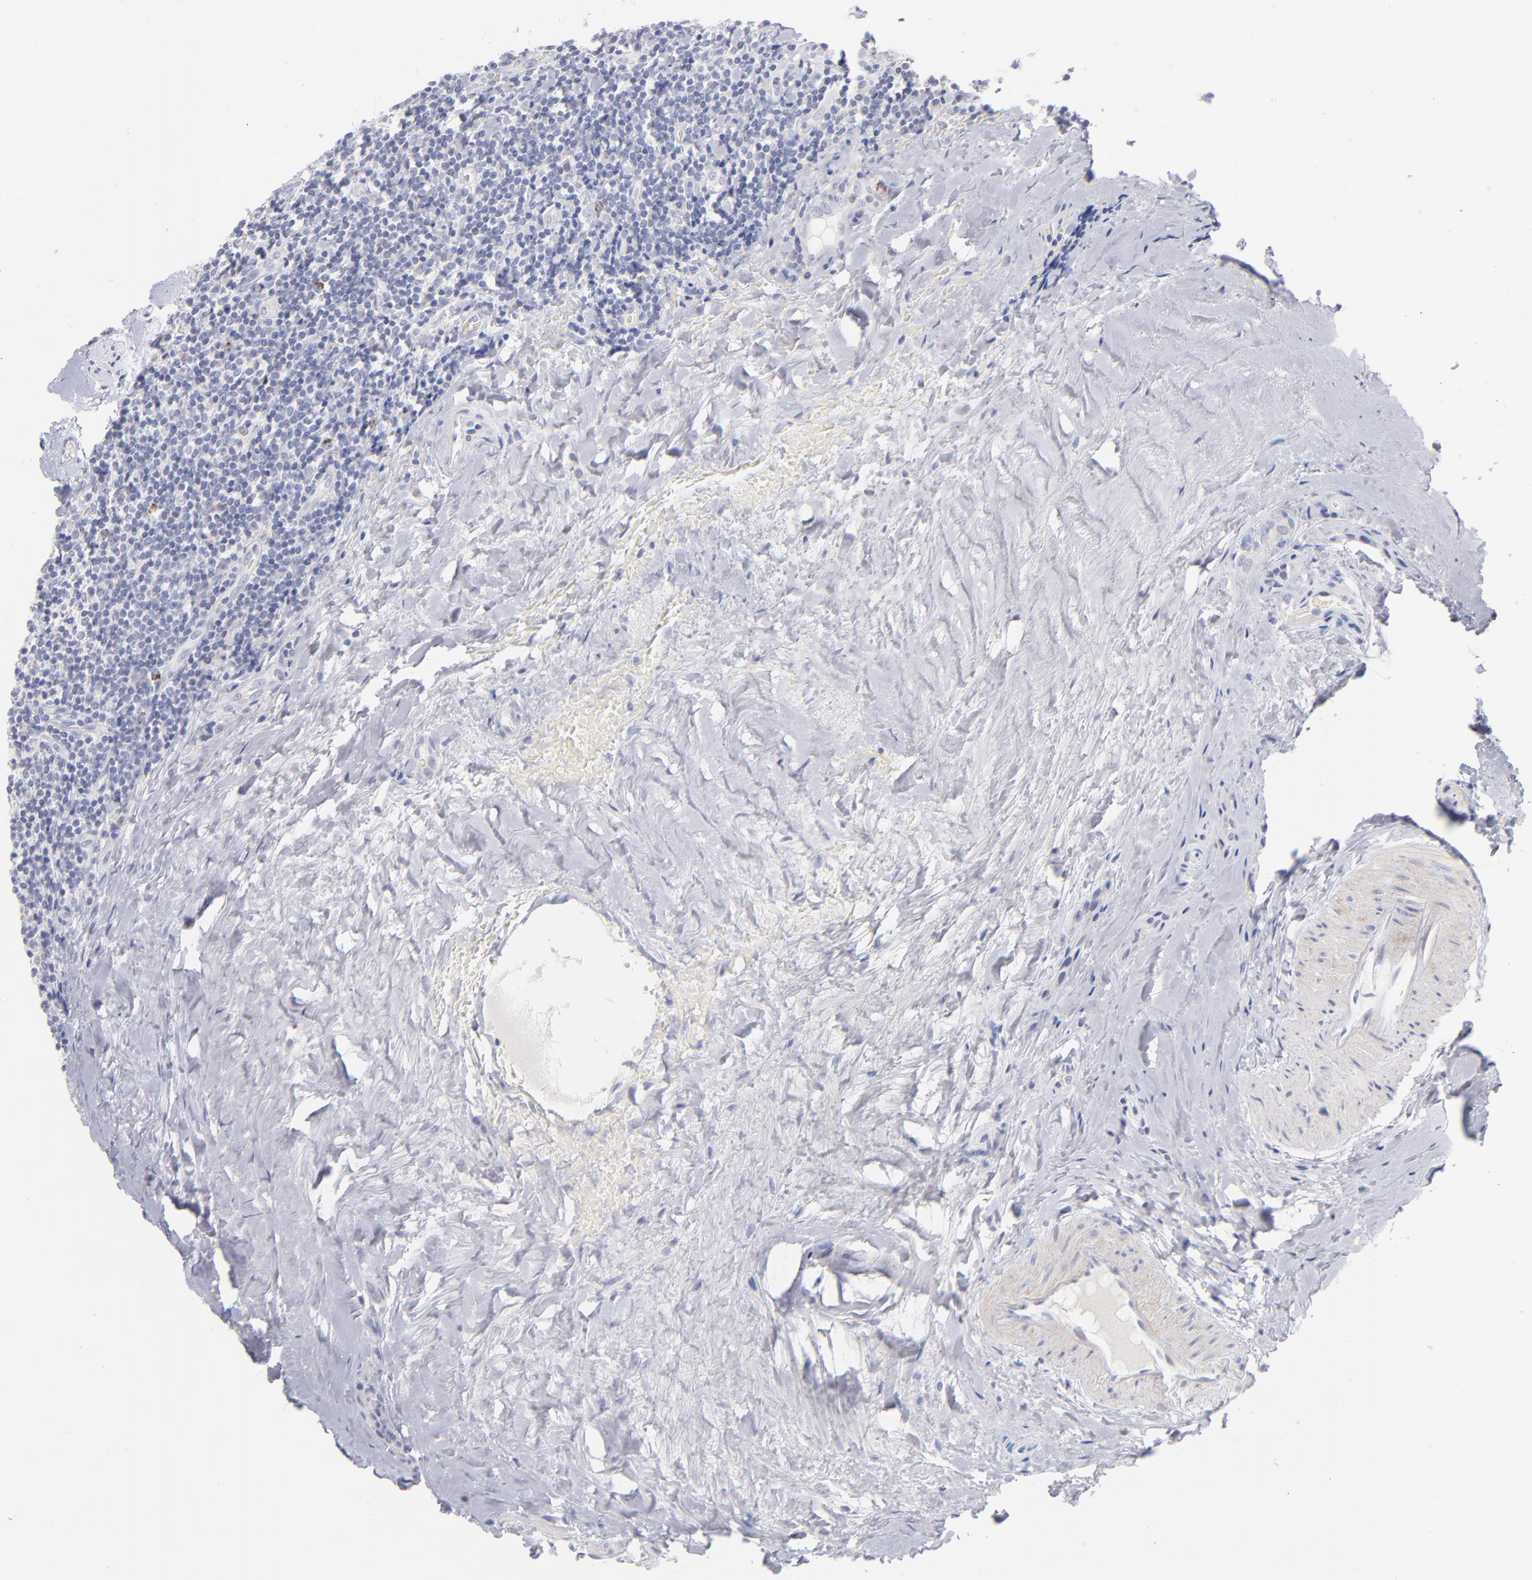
{"staining": {"intensity": "strong", "quantity": "<25%", "location": "cytoplasmic/membranous"}, "tissue": "tonsil", "cell_type": "Germinal center cells", "image_type": "normal", "snomed": [{"axis": "morphology", "description": "Normal tissue, NOS"}, {"axis": "topography", "description": "Tonsil"}], "caption": "An IHC histopathology image of benign tissue is shown. Protein staining in brown highlights strong cytoplasmic/membranous positivity in tonsil within germinal center cells.", "gene": "MTHFD2", "patient": {"sex": "male", "age": 31}}